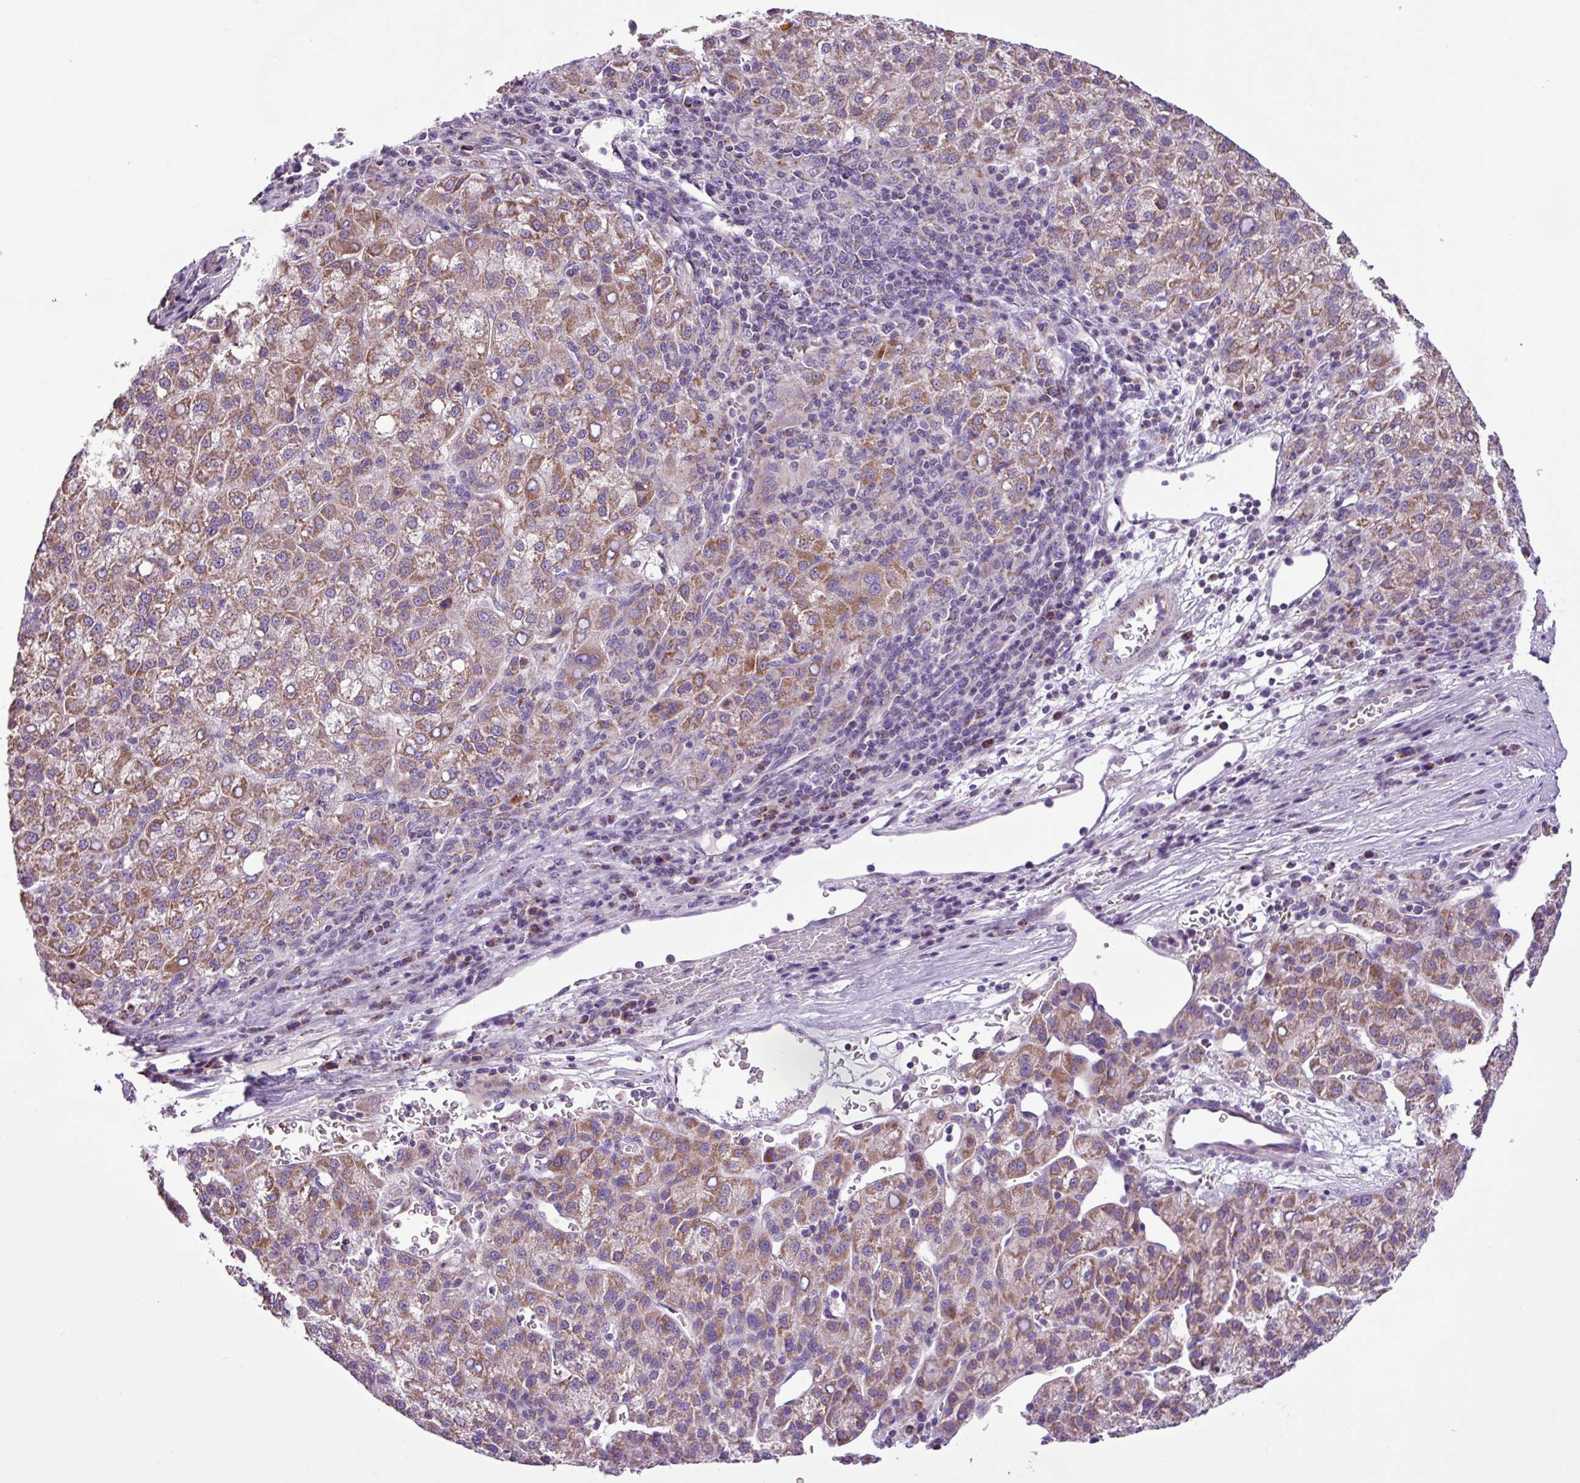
{"staining": {"intensity": "moderate", "quantity": ">75%", "location": "cytoplasmic/membranous"}, "tissue": "liver cancer", "cell_type": "Tumor cells", "image_type": "cancer", "snomed": [{"axis": "morphology", "description": "Carcinoma, Hepatocellular, NOS"}, {"axis": "topography", "description": "Liver"}], "caption": "Immunohistochemistry (DAB (3,3'-diaminobenzidine)) staining of human hepatocellular carcinoma (liver) shows moderate cytoplasmic/membranous protein staining in about >75% of tumor cells.", "gene": "FAM183A", "patient": {"sex": "female", "age": 58}}